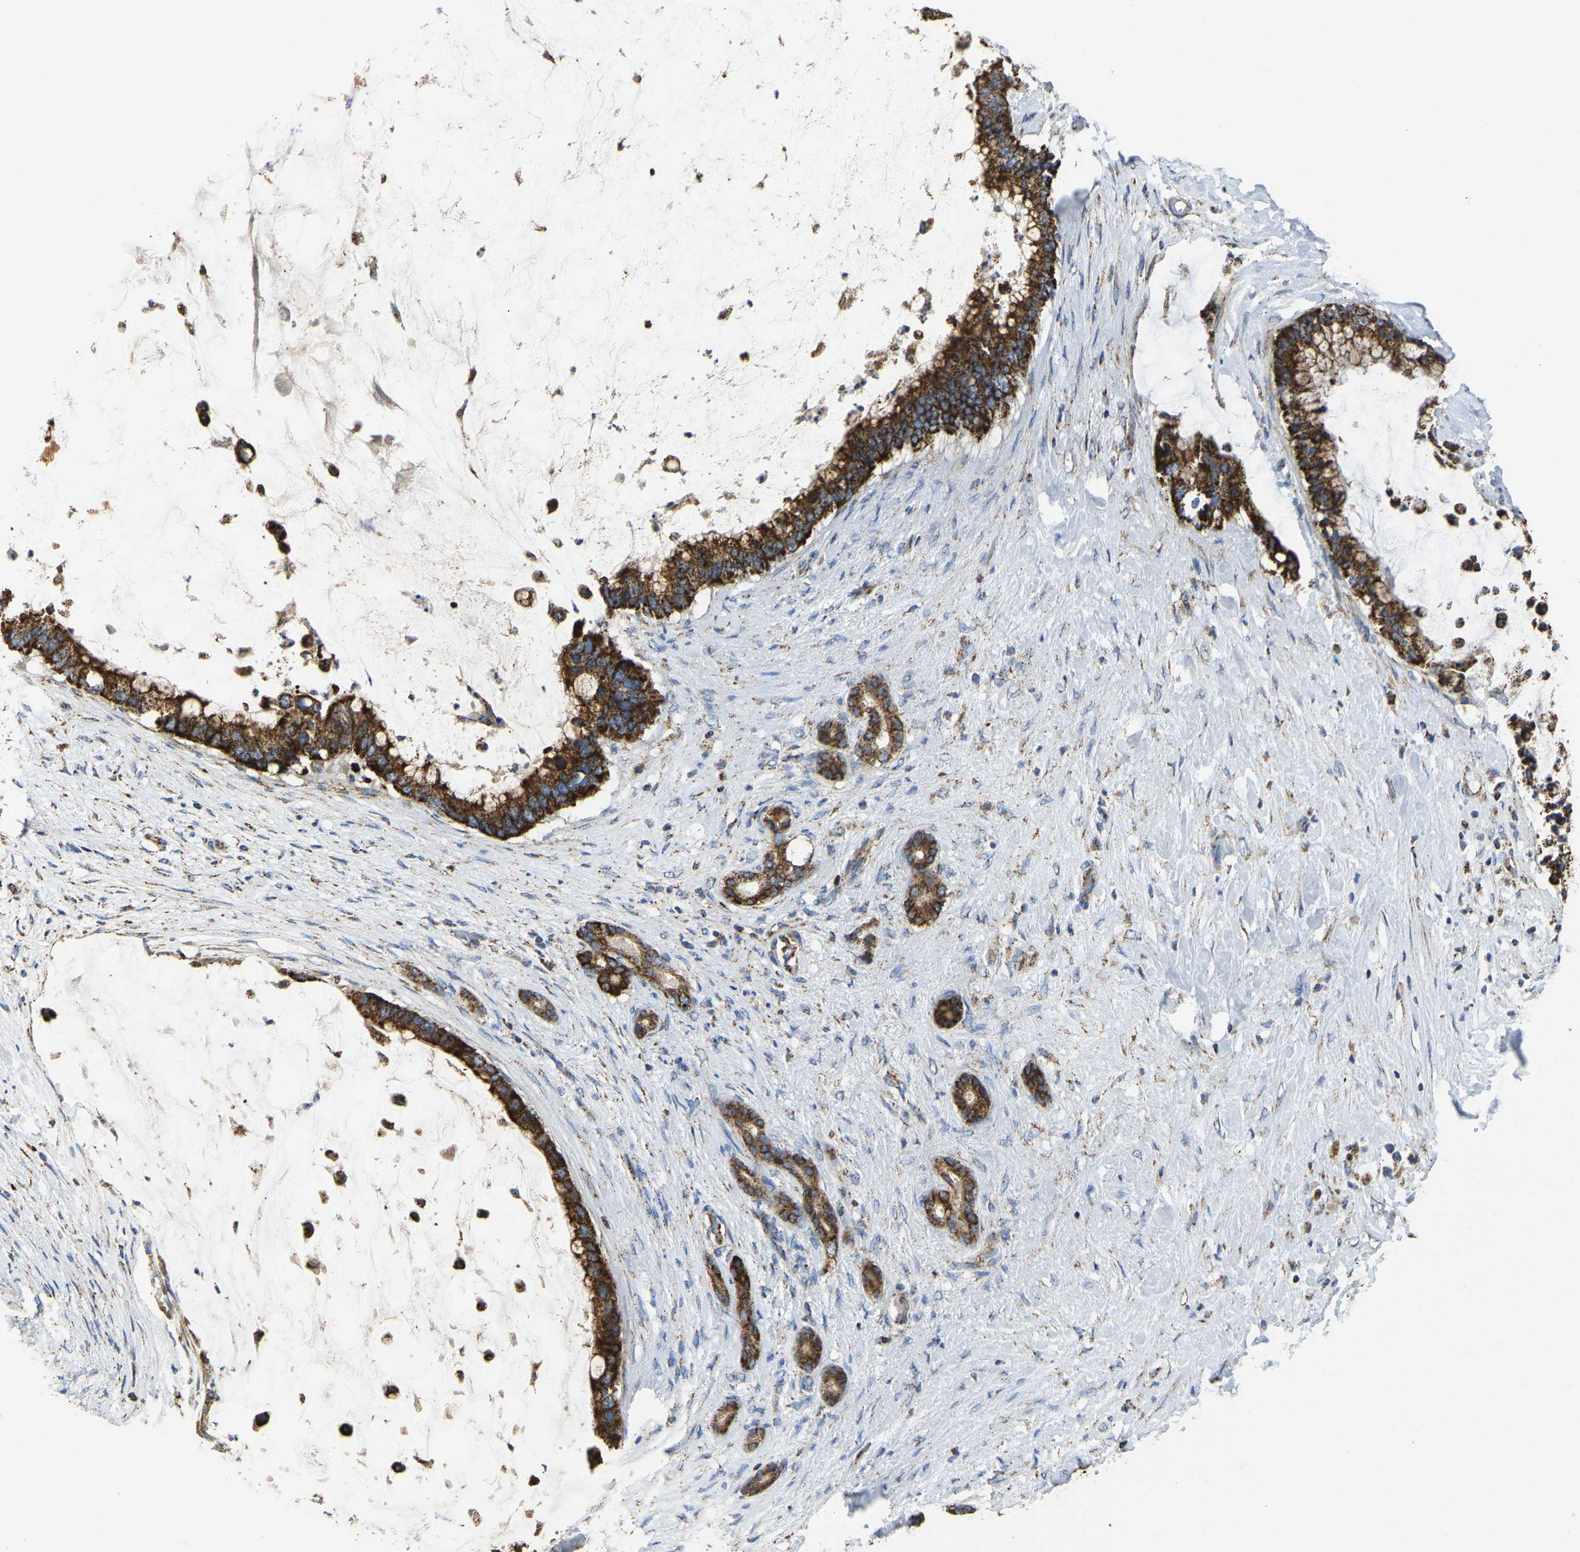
{"staining": {"intensity": "strong", "quantity": ">75%", "location": "cytoplasmic/membranous"}, "tissue": "pancreatic cancer", "cell_type": "Tumor cells", "image_type": "cancer", "snomed": [{"axis": "morphology", "description": "Adenocarcinoma, NOS"}, {"axis": "topography", "description": "Pancreas"}], "caption": "A brown stain highlights strong cytoplasmic/membranous expression of a protein in adenocarcinoma (pancreatic) tumor cells. (Stains: DAB (3,3'-diaminobenzidine) in brown, nuclei in blue, Microscopy: brightfield microscopy at high magnification).", "gene": "ETFA", "patient": {"sex": "male", "age": 41}}